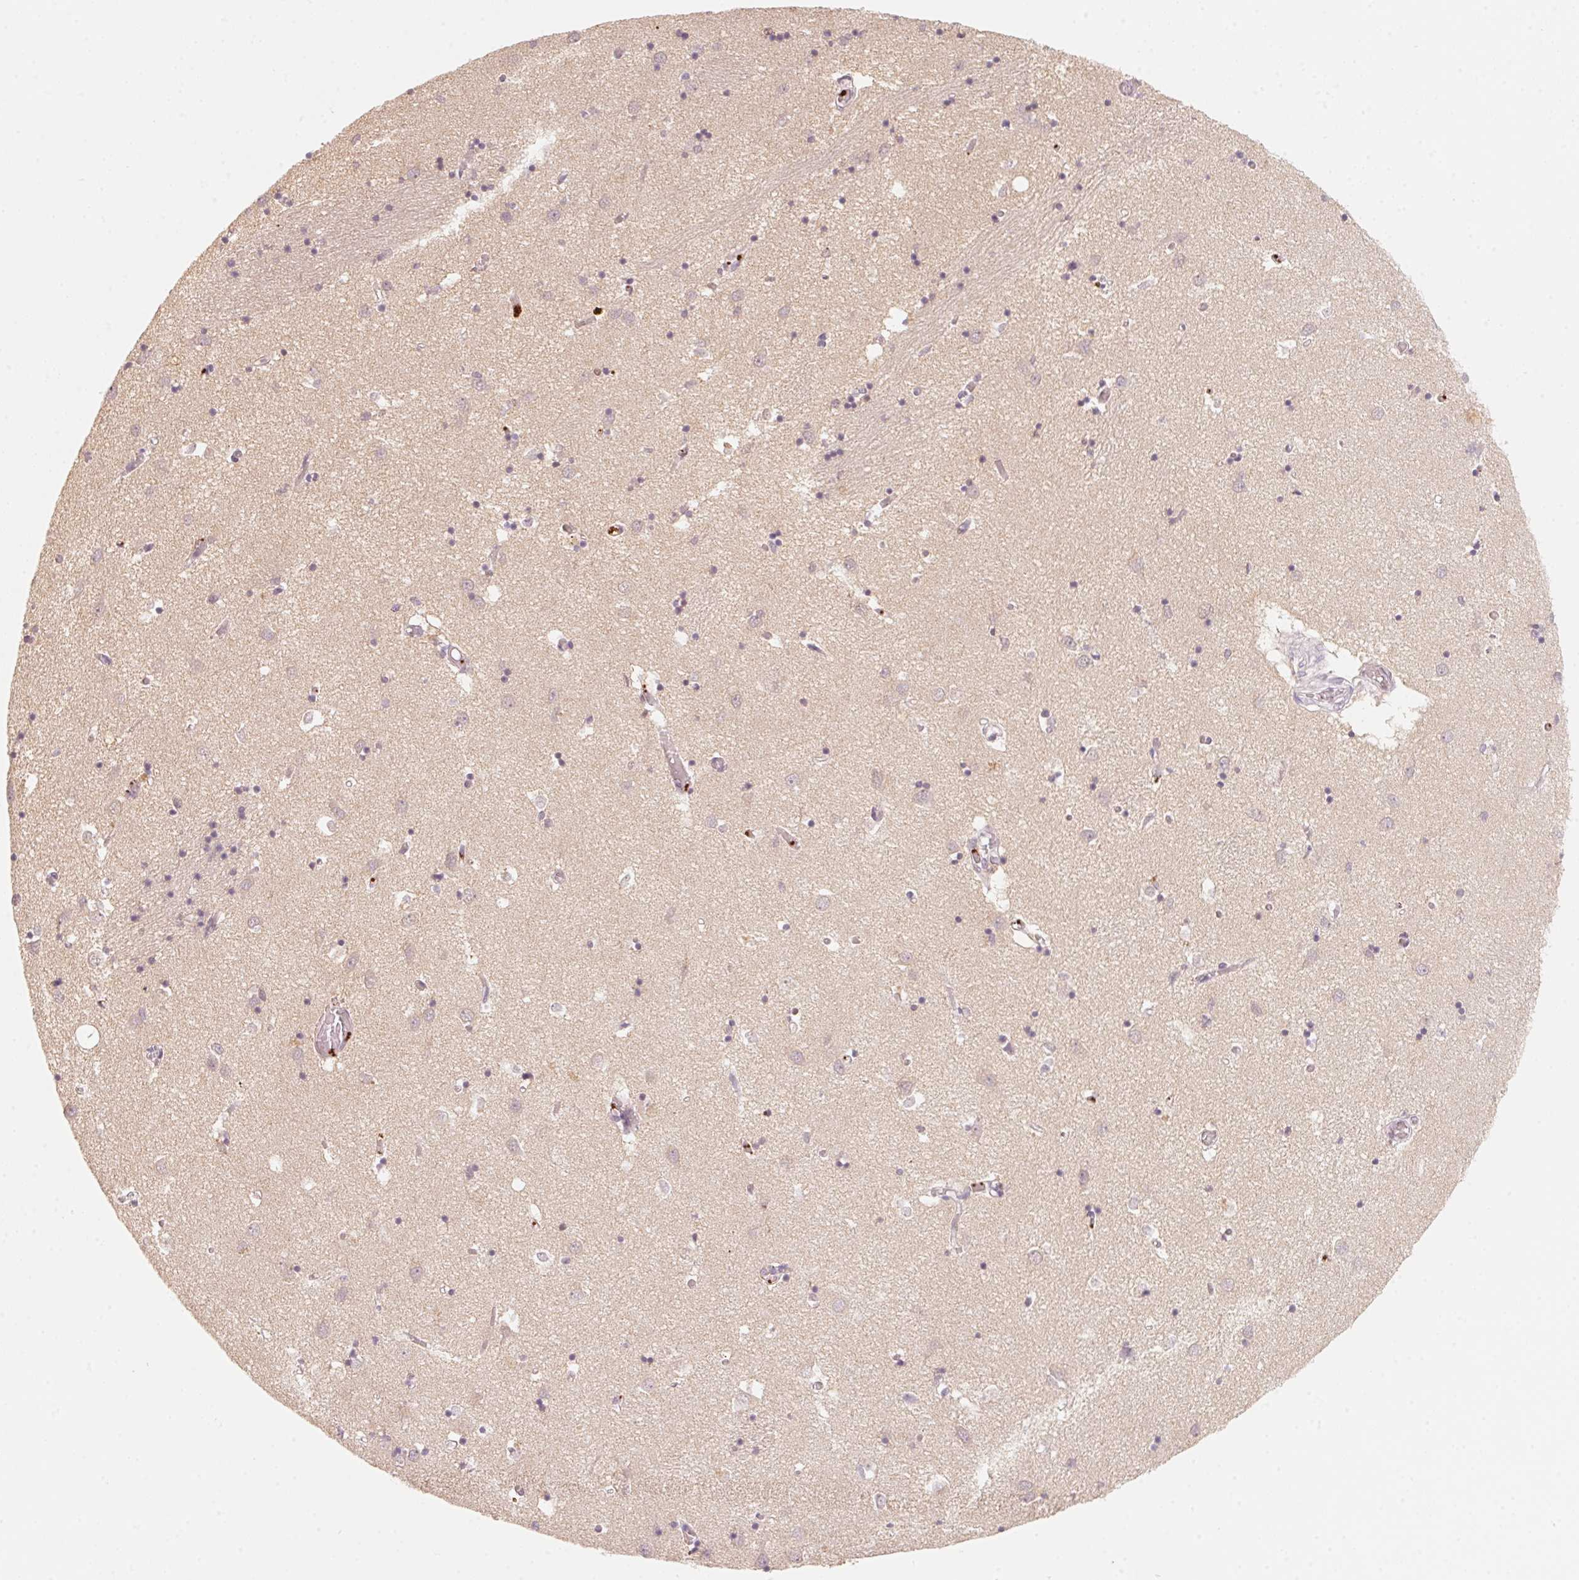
{"staining": {"intensity": "weak", "quantity": "25%-75%", "location": "nuclear"}, "tissue": "caudate", "cell_type": "Glial cells", "image_type": "normal", "snomed": [{"axis": "morphology", "description": "Normal tissue, NOS"}, {"axis": "topography", "description": "Lateral ventricle wall"}], "caption": "Brown immunohistochemical staining in benign caudate displays weak nuclear staining in about 25%-75% of glial cells.", "gene": "ARHGAP22", "patient": {"sex": "male", "age": 70}}